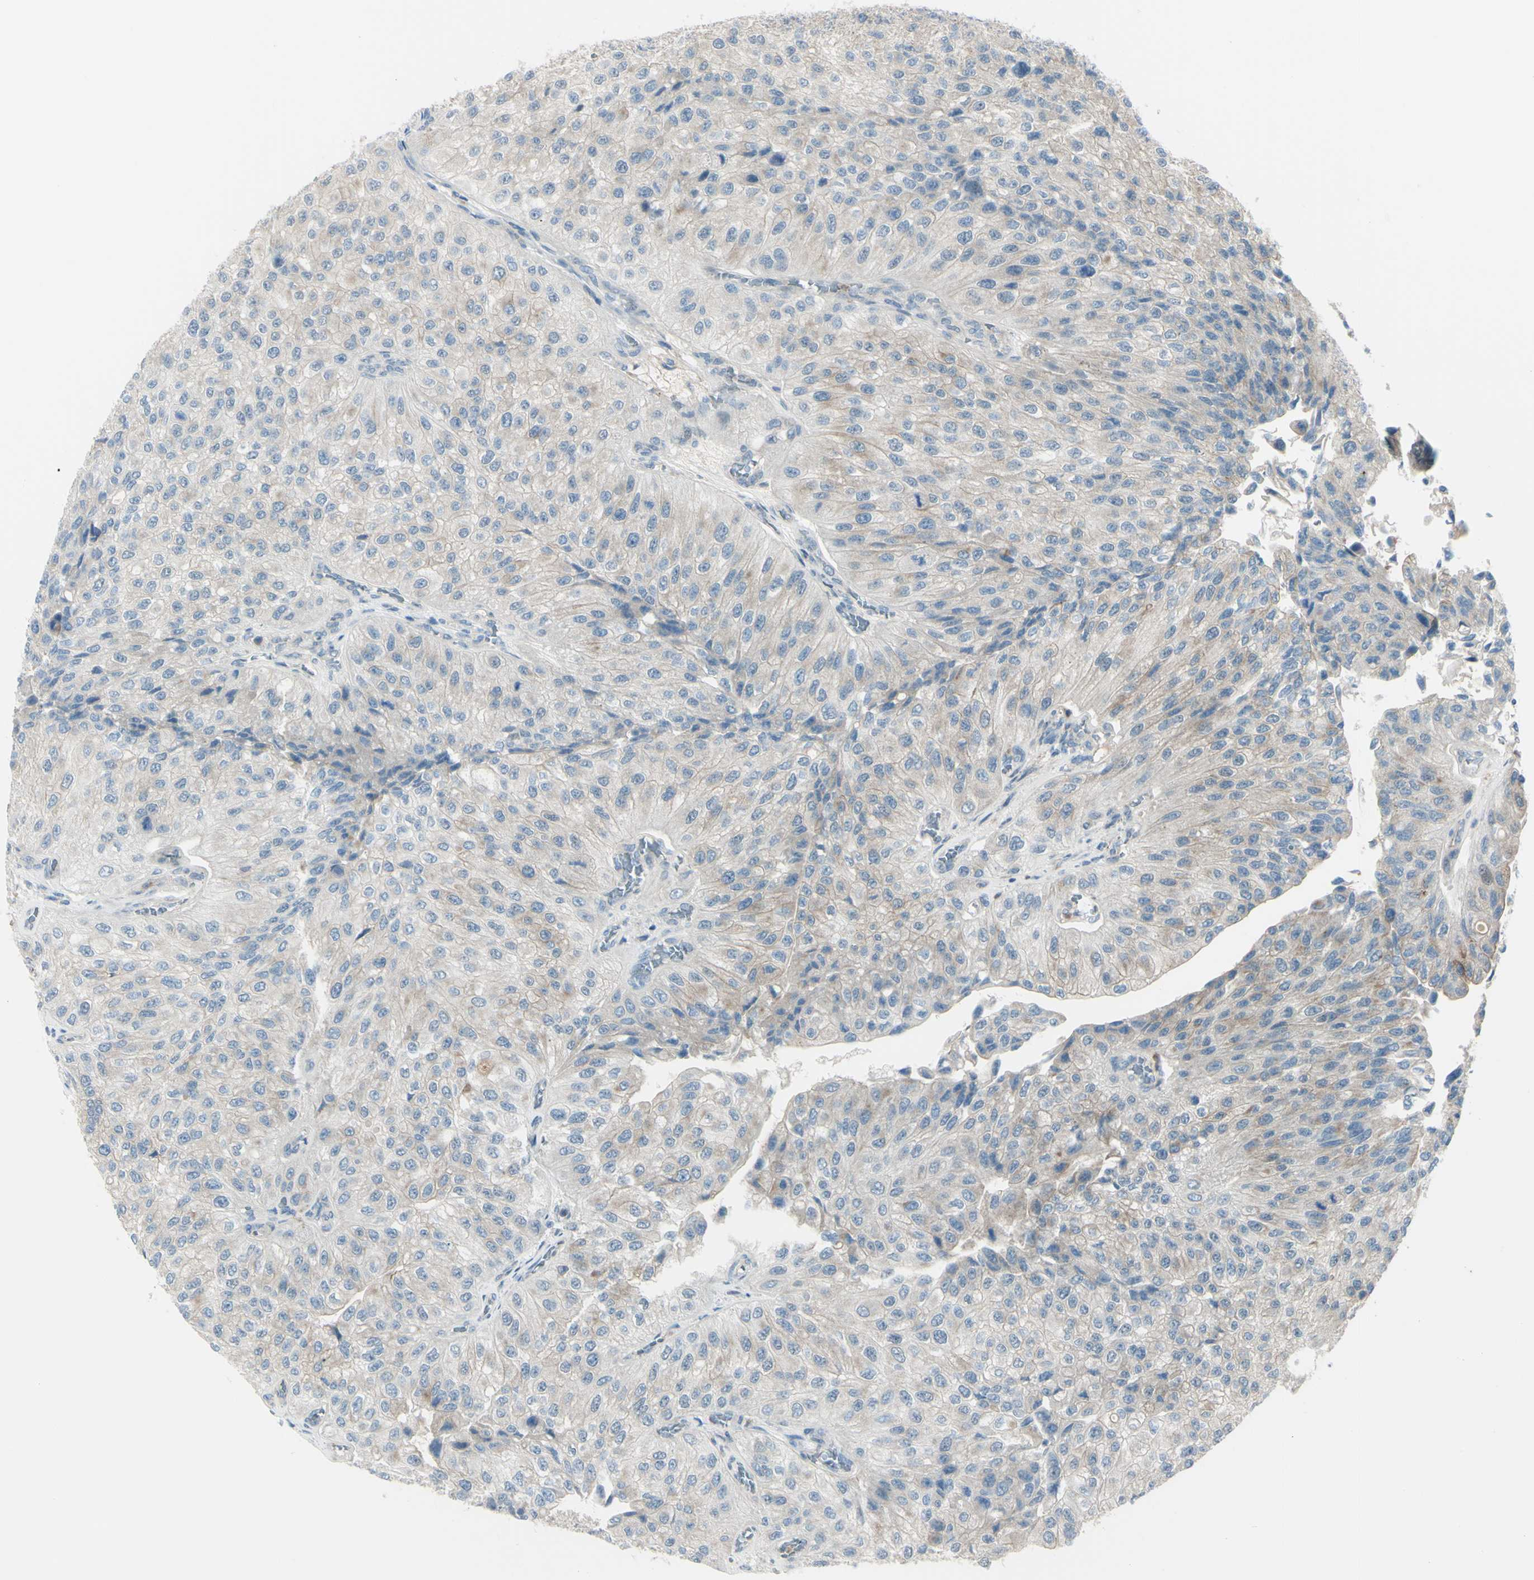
{"staining": {"intensity": "weak", "quantity": "25%-75%", "location": "cytoplasmic/membranous"}, "tissue": "urothelial cancer", "cell_type": "Tumor cells", "image_type": "cancer", "snomed": [{"axis": "morphology", "description": "Urothelial carcinoma, High grade"}, {"axis": "topography", "description": "Kidney"}, {"axis": "topography", "description": "Urinary bladder"}], "caption": "Urothelial cancer was stained to show a protein in brown. There is low levels of weak cytoplasmic/membranous staining in about 25%-75% of tumor cells.", "gene": "LMTK2", "patient": {"sex": "male", "age": 77}}